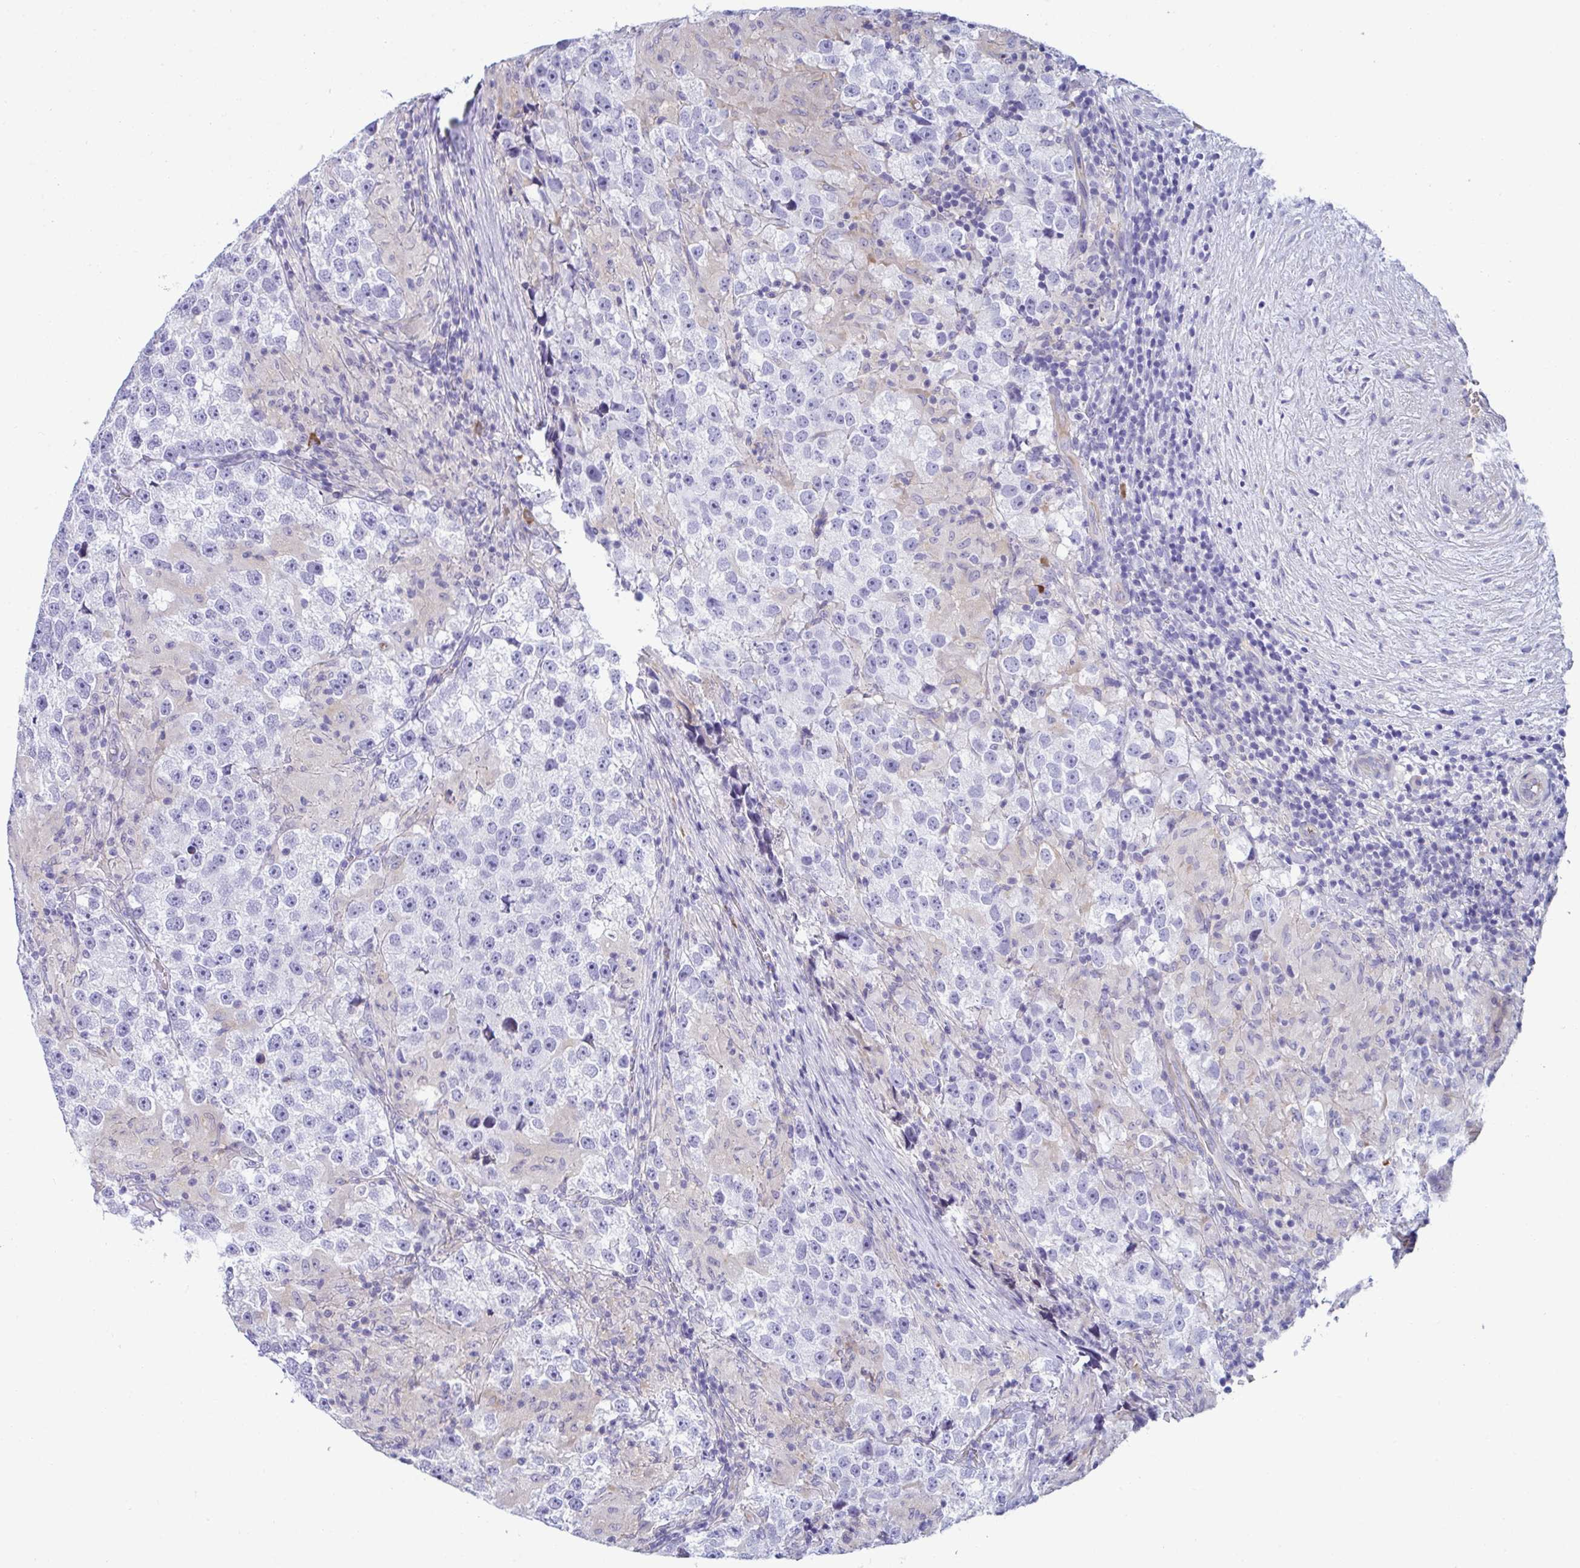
{"staining": {"intensity": "negative", "quantity": "none", "location": "none"}, "tissue": "testis cancer", "cell_type": "Tumor cells", "image_type": "cancer", "snomed": [{"axis": "morphology", "description": "Seminoma, NOS"}, {"axis": "topography", "description": "Testis"}], "caption": "A micrograph of testis seminoma stained for a protein demonstrates no brown staining in tumor cells.", "gene": "MS4A14", "patient": {"sex": "male", "age": 46}}